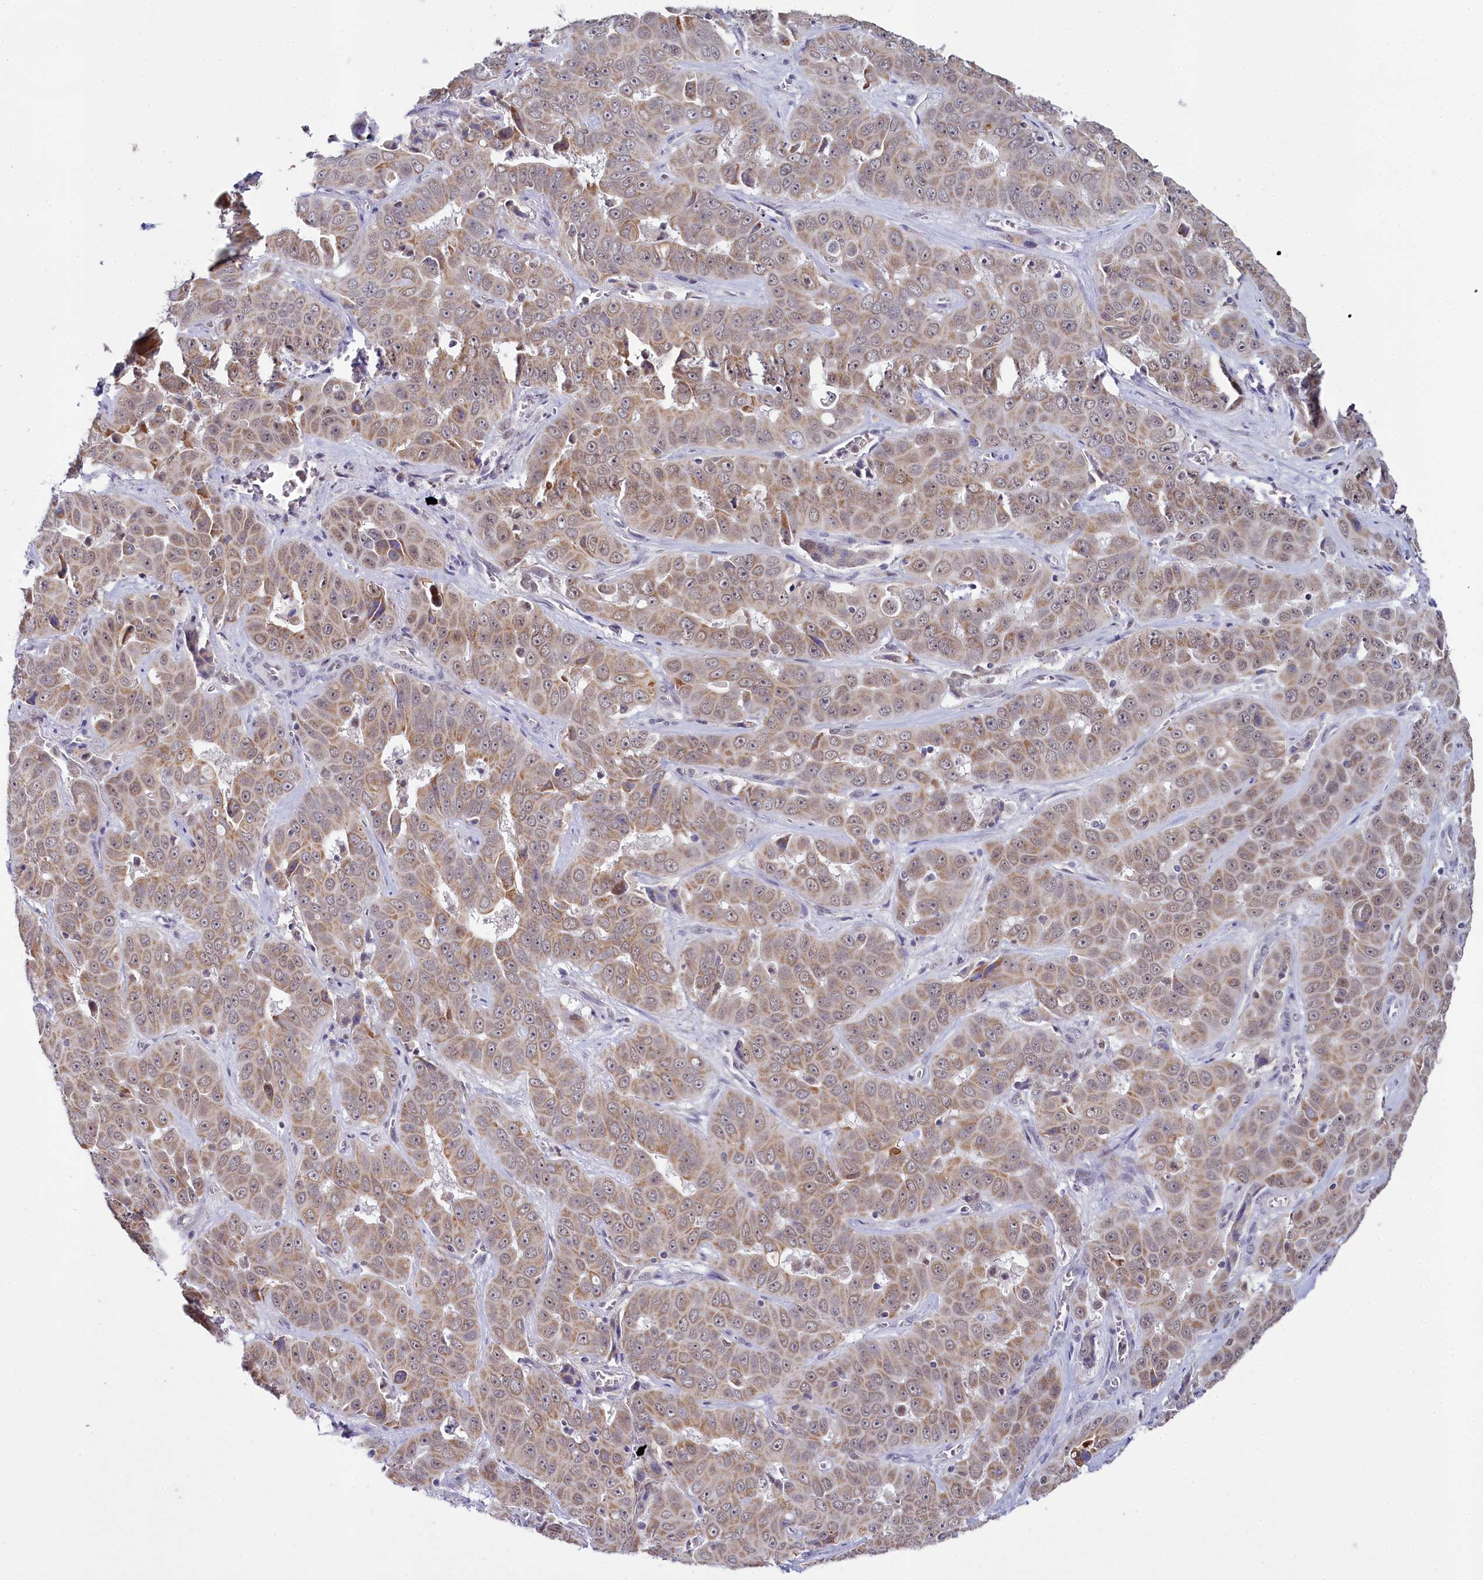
{"staining": {"intensity": "moderate", "quantity": "25%-75%", "location": "cytoplasmic/membranous"}, "tissue": "liver cancer", "cell_type": "Tumor cells", "image_type": "cancer", "snomed": [{"axis": "morphology", "description": "Cholangiocarcinoma"}, {"axis": "topography", "description": "Liver"}], "caption": "The histopathology image shows immunohistochemical staining of cholangiocarcinoma (liver). There is moderate cytoplasmic/membranous positivity is appreciated in about 25%-75% of tumor cells.", "gene": "PPHLN1", "patient": {"sex": "female", "age": 52}}